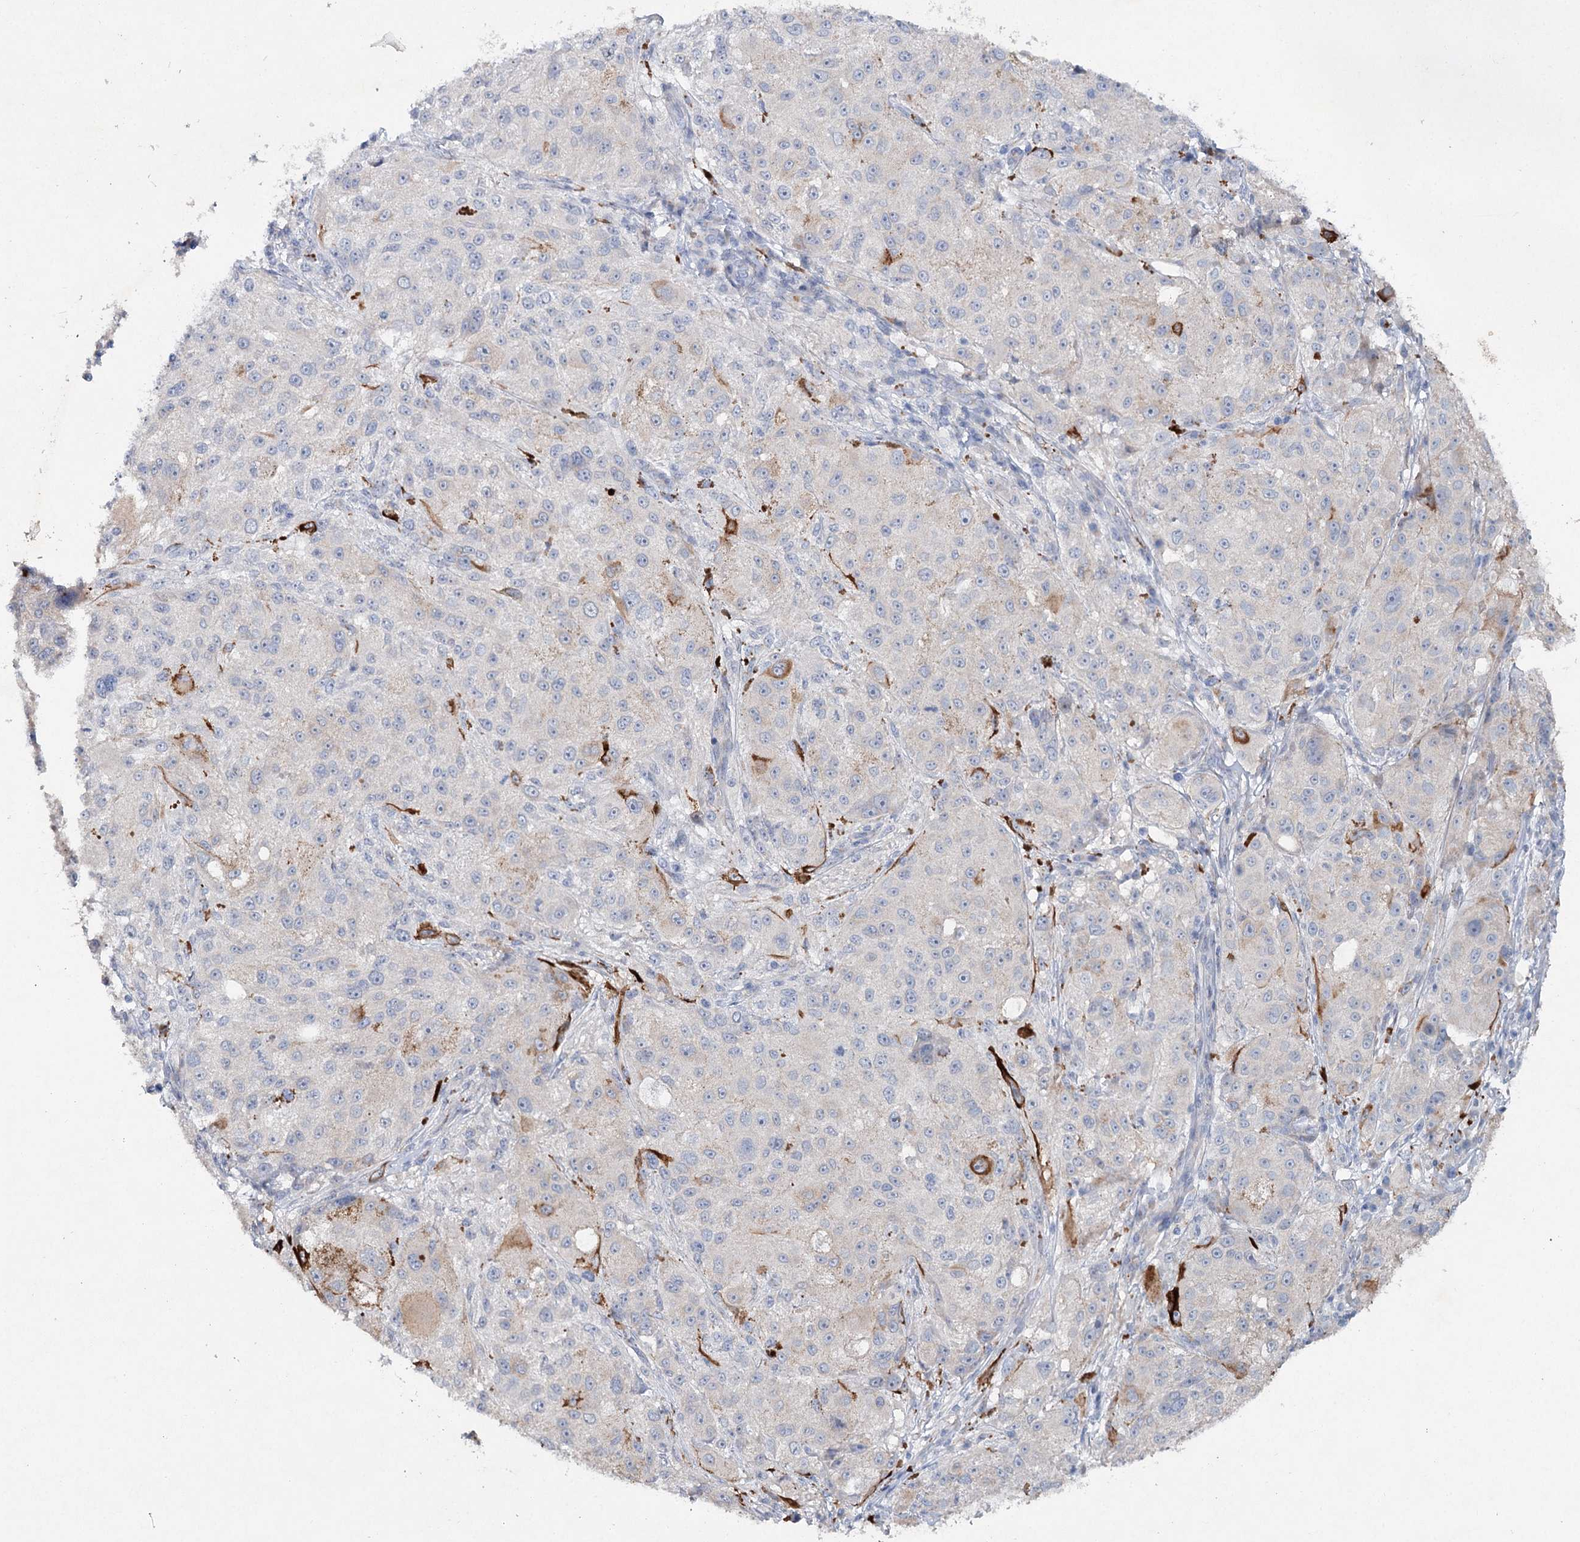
{"staining": {"intensity": "moderate", "quantity": "<25%", "location": "cytoplasmic/membranous"}, "tissue": "melanoma", "cell_type": "Tumor cells", "image_type": "cancer", "snomed": [{"axis": "morphology", "description": "Necrosis, NOS"}, {"axis": "morphology", "description": "Malignant melanoma, NOS"}, {"axis": "topography", "description": "Skin"}], "caption": "Approximately <25% of tumor cells in malignant melanoma show moderate cytoplasmic/membranous protein expression as visualized by brown immunohistochemical staining.", "gene": "RFX6", "patient": {"sex": "female", "age": 87}}